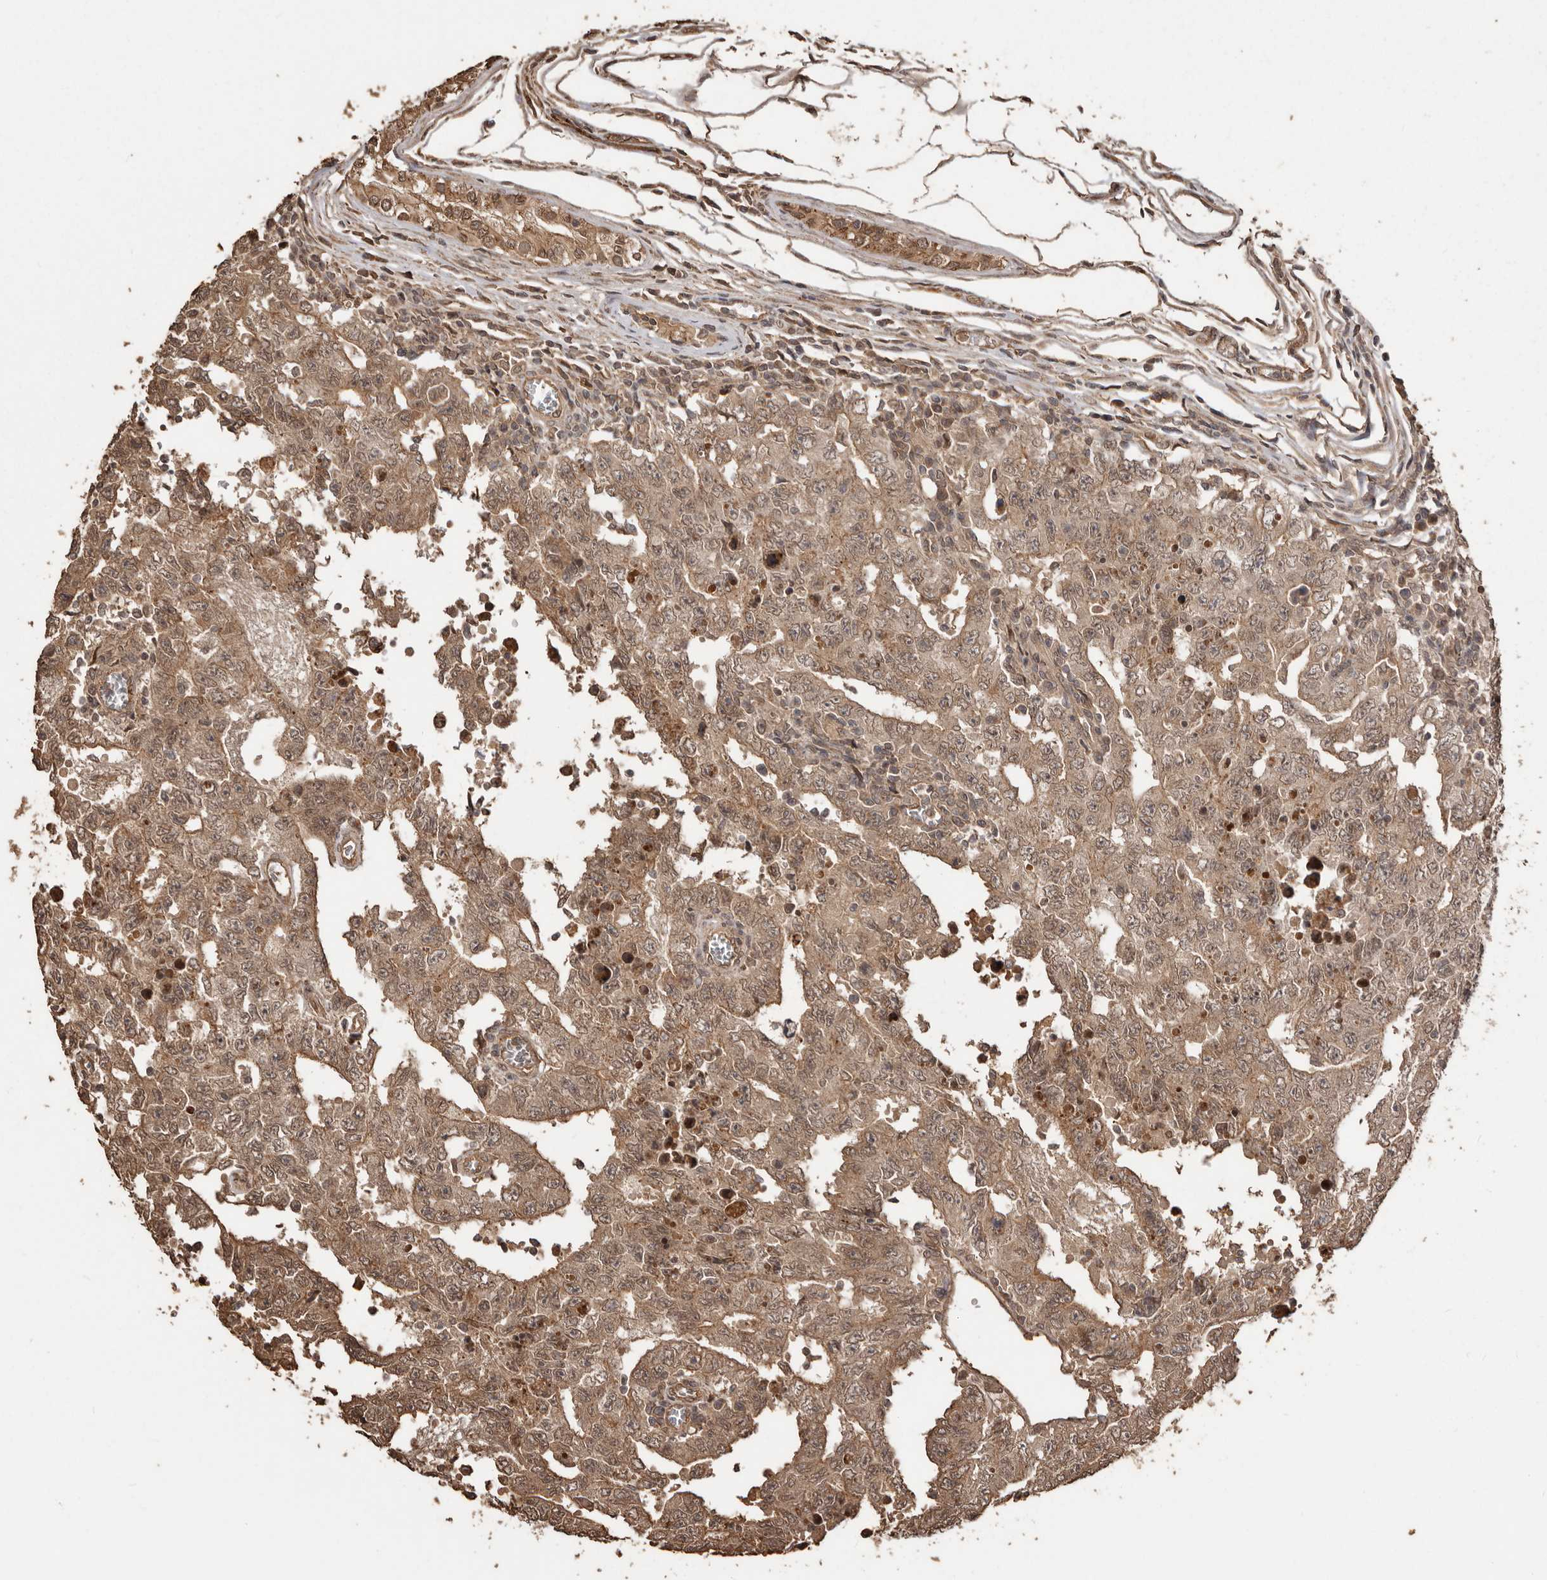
{"staining": {"intensity": "moderate", "quantity": ">75%", "location": "cytoplasmic/membranous,nuclear"}, "tissue": "testis cancer", "cell_type": "Tumor cells", "image_type": "cancer", "snomed": [{"axis": "morphology", "description": "Carcinoma, Embryonal, NOS"}, {"axis": "topography", "description": "Testis"}], "caption": "Immunohistochemistry micrograph of neoplastic tissue: testis cancer stained using IHC shows medium levels of moderate protein expression localized specifically in the cytoplasmic/membranous and nuclear of tumor cells, appearing as a cytoplasmic/membranous and nuclear brown color.", "gene": "NUP43", "patient": {"sex": "male", "age": 26}}